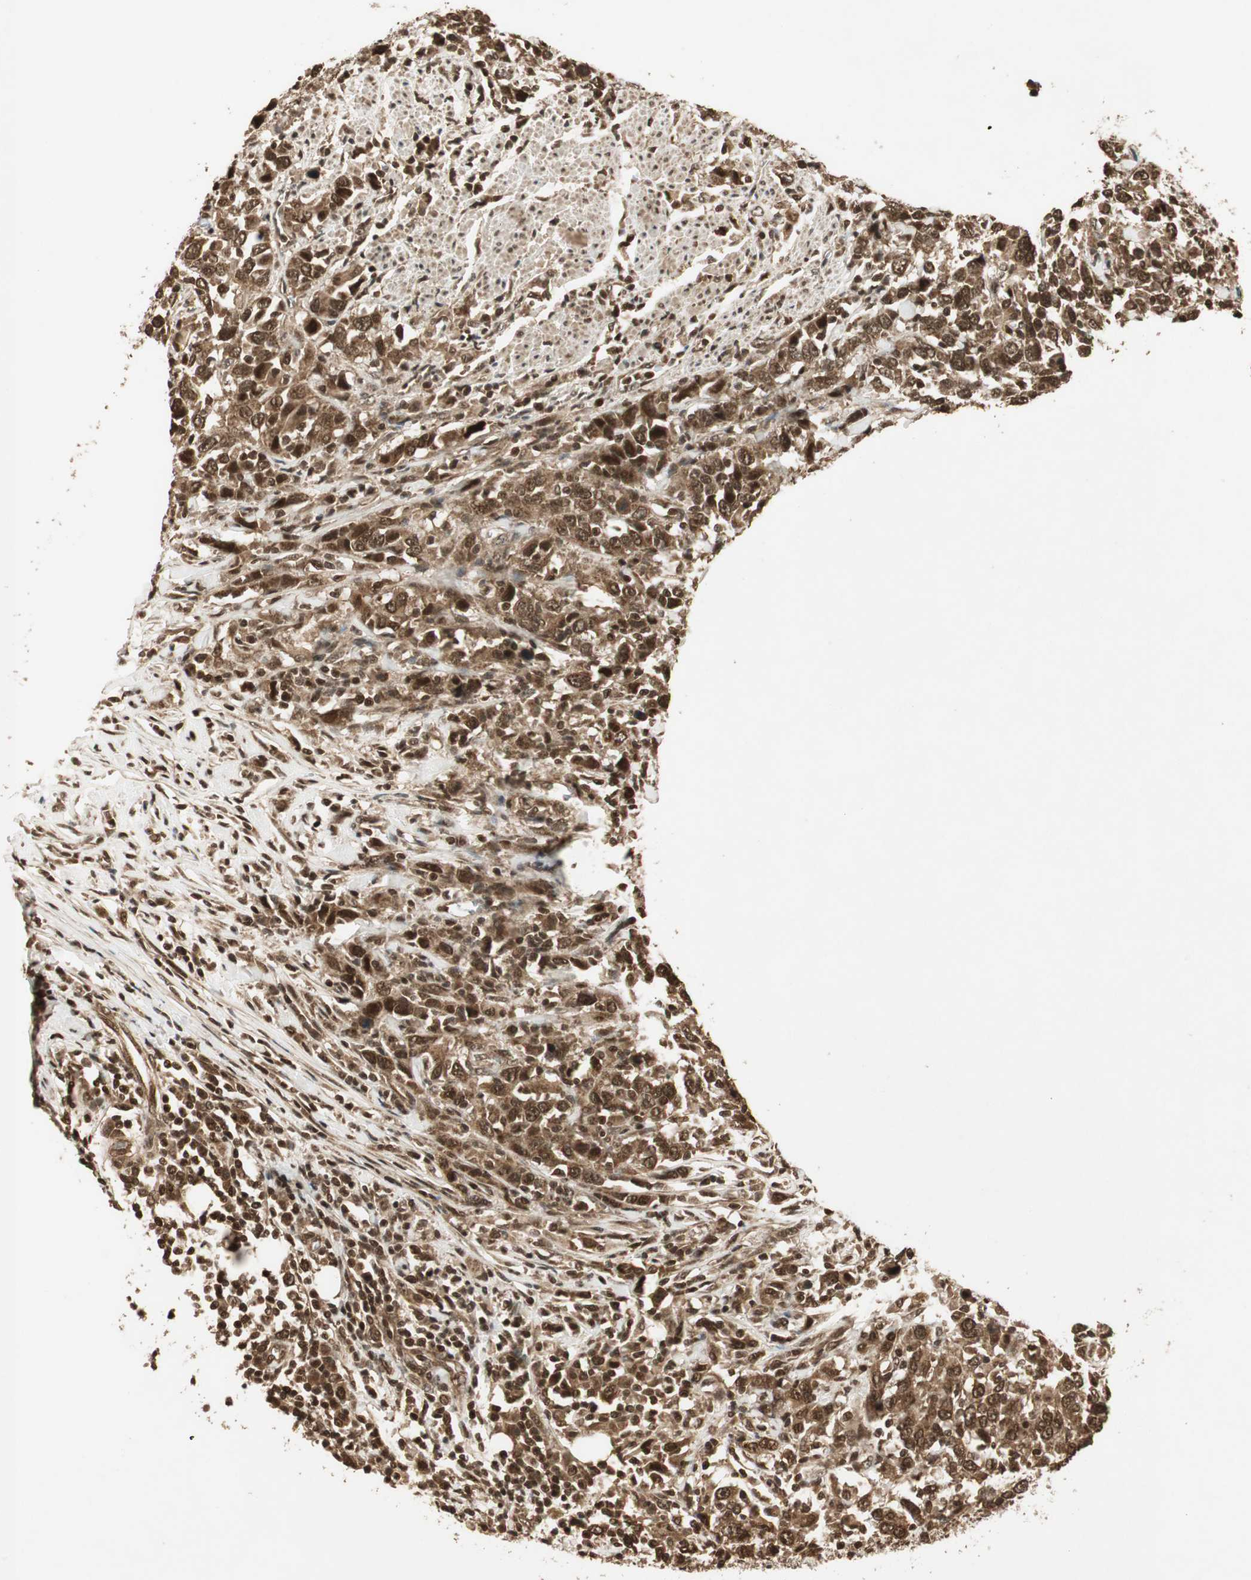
{"staining": {"intensity": "strong", "quantity": ">75%", "location": "cytoplasmic/membranous,nuclear"}, "tissue": "urothelial cancer", "cell_type": "Tumor cells", "image_type": "cancer", "snomed": [{"axis": "morphology", "description": "Urothelial carcinoma, High grade"}, {"axis": "topography", "description": "Urinary bladder"}], "caption": "The photomicrograph exhibits staining of urothelial carcinoma (high-grade), revealing strong cytoplasmic/membranous and nuclear protein positivity (brown color) within tumor cells. Nuclei are stained in blue.", "gene": "RPA3", "patient": {"sex": "male", "age": 61}}